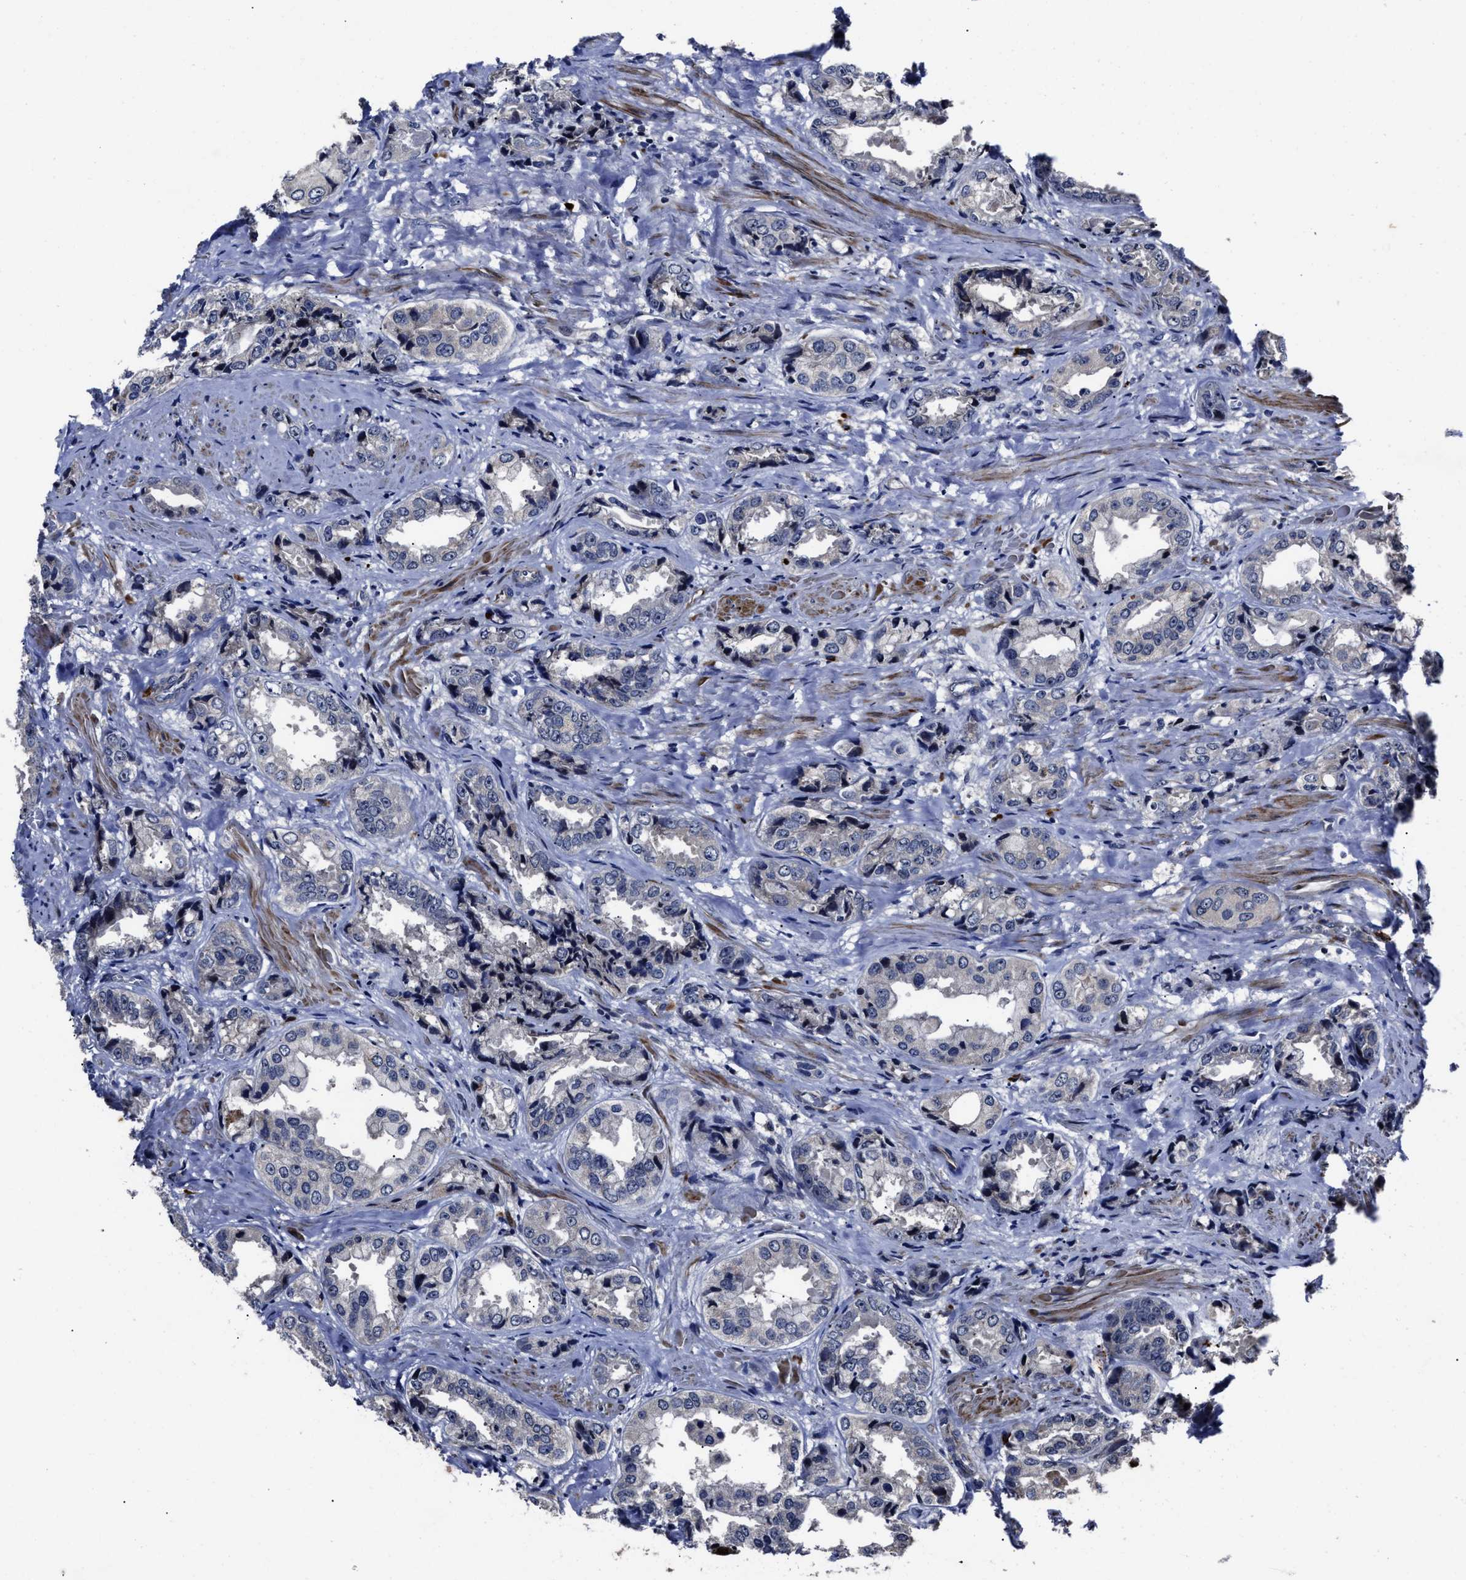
{"staining": {"intensity": "negative", "quantity": "none", "location": "none"}, "tissue": "prostate cancer", "cell_type": "Tumor cells", "image_type": "cancer", "snomed": [{"axis": "morphology", "description": "Adenocarcinoma, High grade"}, {"axis": "topography", "description": "Prostate"}], "caption": "Prostate high-grade adenocarcinoma was stained to show a protein in brown. There is no significant positivity in tumor cells.", "gene": "RSBN1L", "patient": {"sex": "male", "age": 61}}